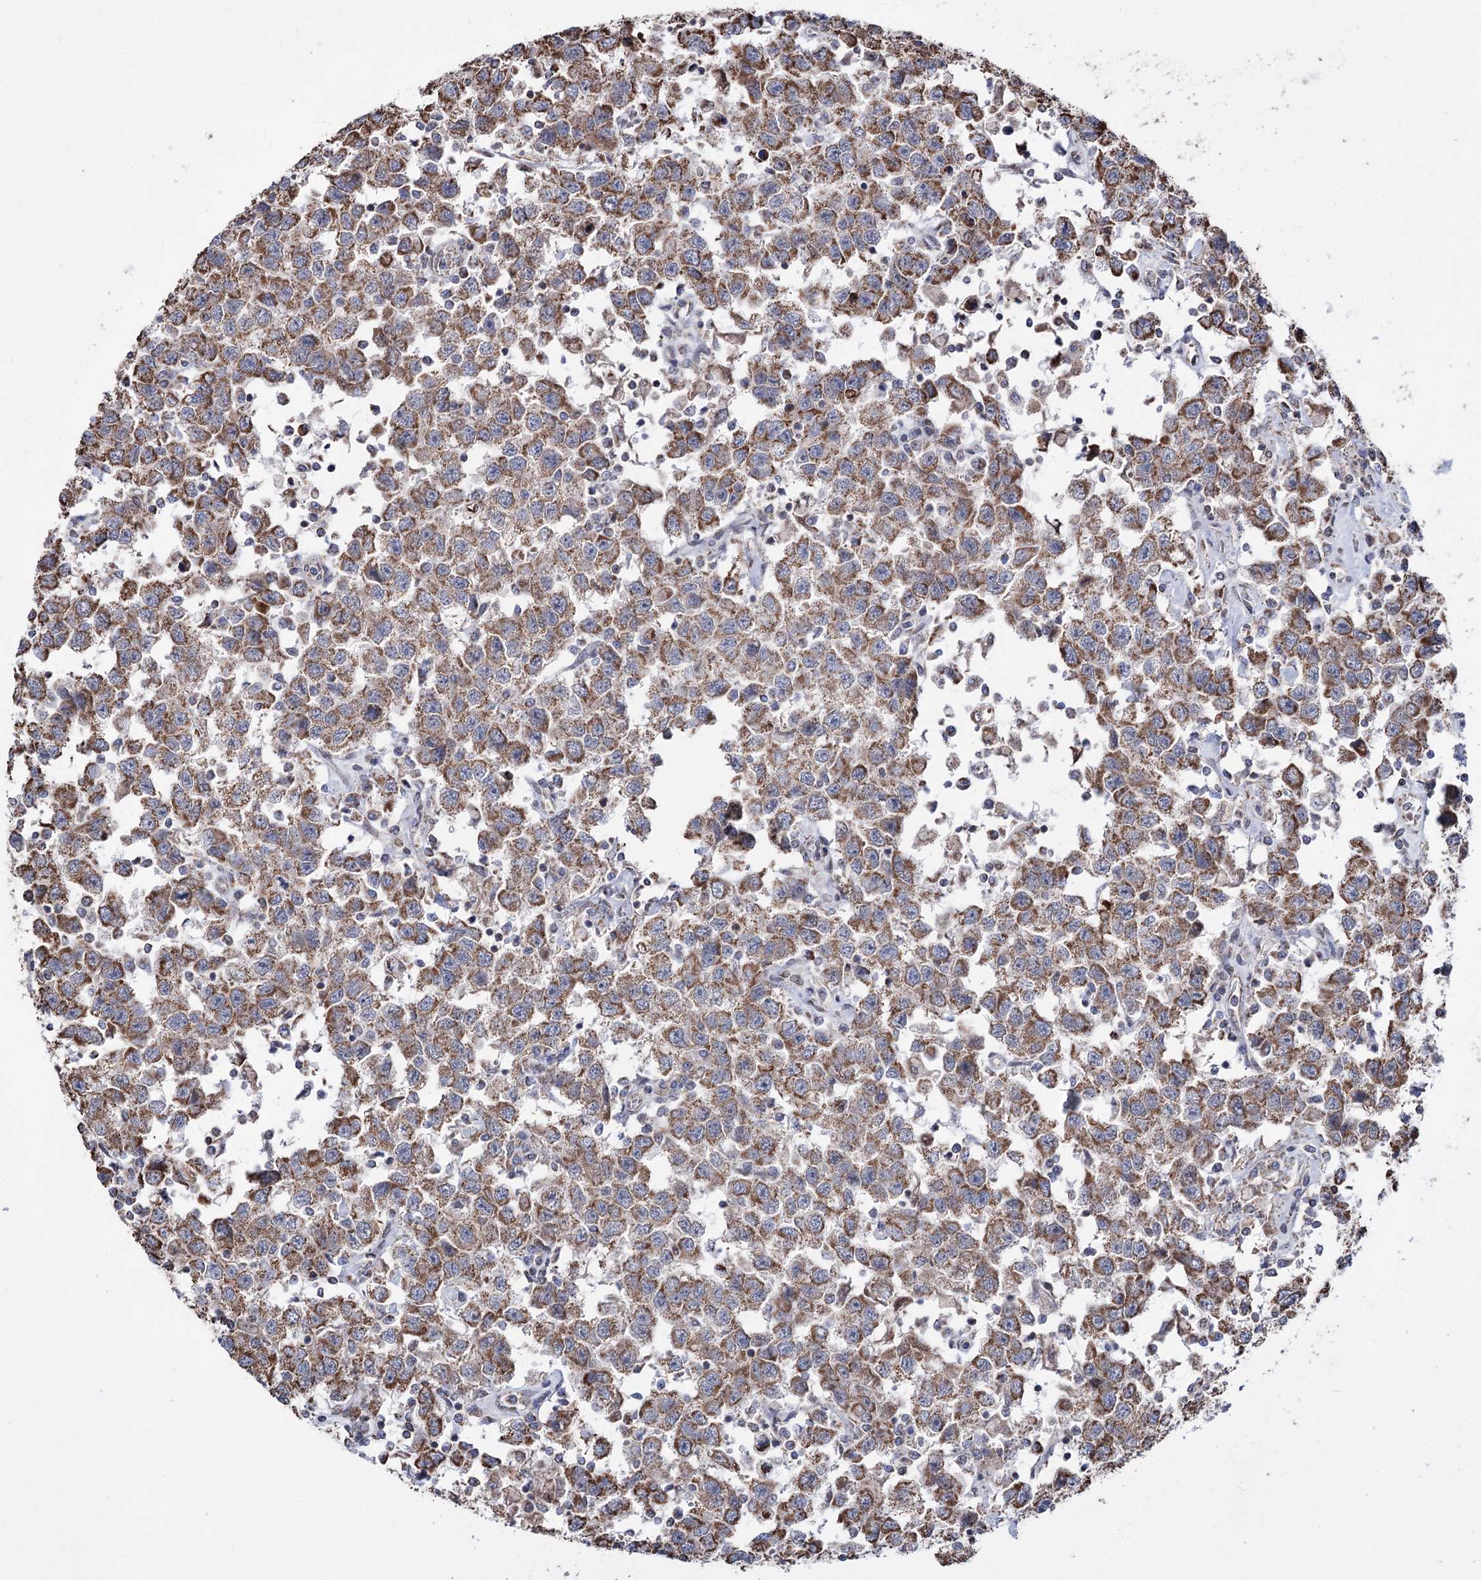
{"staining": {"intensity": "moderate", "quantity": ">75%", "location": "cytoplasmic/membranous"}, "tissue": "testis cancer", "cell_type": "Tumor cells", "image_type": "cancer", "snomed": [{"axis": "morphology", "description": "Seminoma, NOS"}, {"axis": "topography", "description": "Testis"}], "caption": "Testis cancer (seminoma) tissue demonstrates moderate cytoplasmic/membranous expression in about >75% of tumor cells, visualized by immunohistochemistry. (Brightfield microscopy of DAB IHC at high magnification).", "gene": "CREB3L4", "patient": {"sex": "male", "age": 41}}